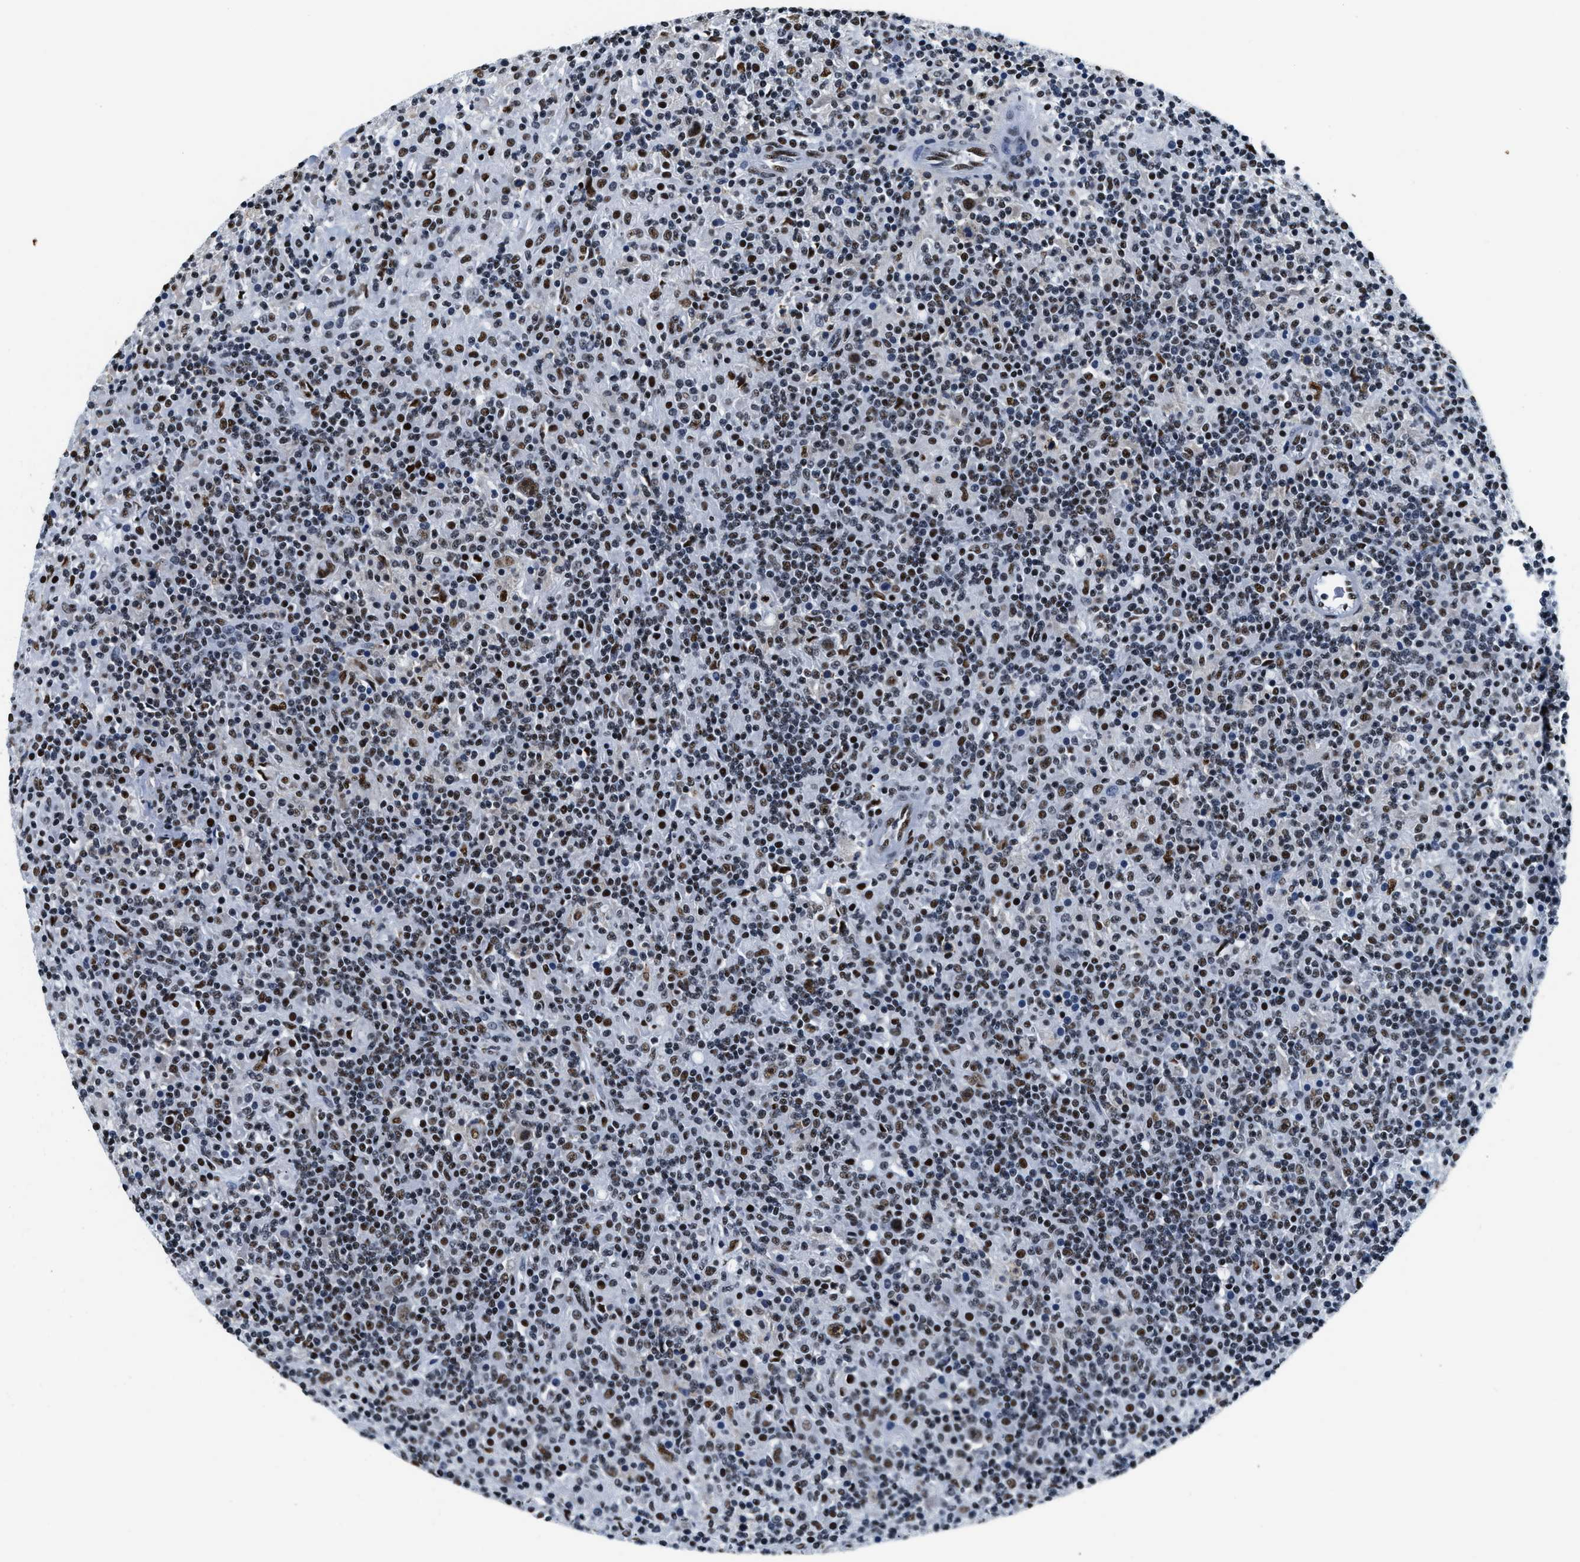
{"staining": {"intensity": "moderate", "quantity": ">75%", "location": "nuclear"}, "tissue": "lymphoma", "cell_type": "Tumor cells", "image_type": "cancer", "snomed": [{"axis": "morphology", "description": "Hodgkin's disease, NOS"}, {"axis": "topography", "description": "Lymph node"}], "caption": "A brown stain shows moderate nuclear positivity of a protein in human lymphoma tumor cells.", "gene": "RAD50", "patient": {"sex": "male", "age": 70}}